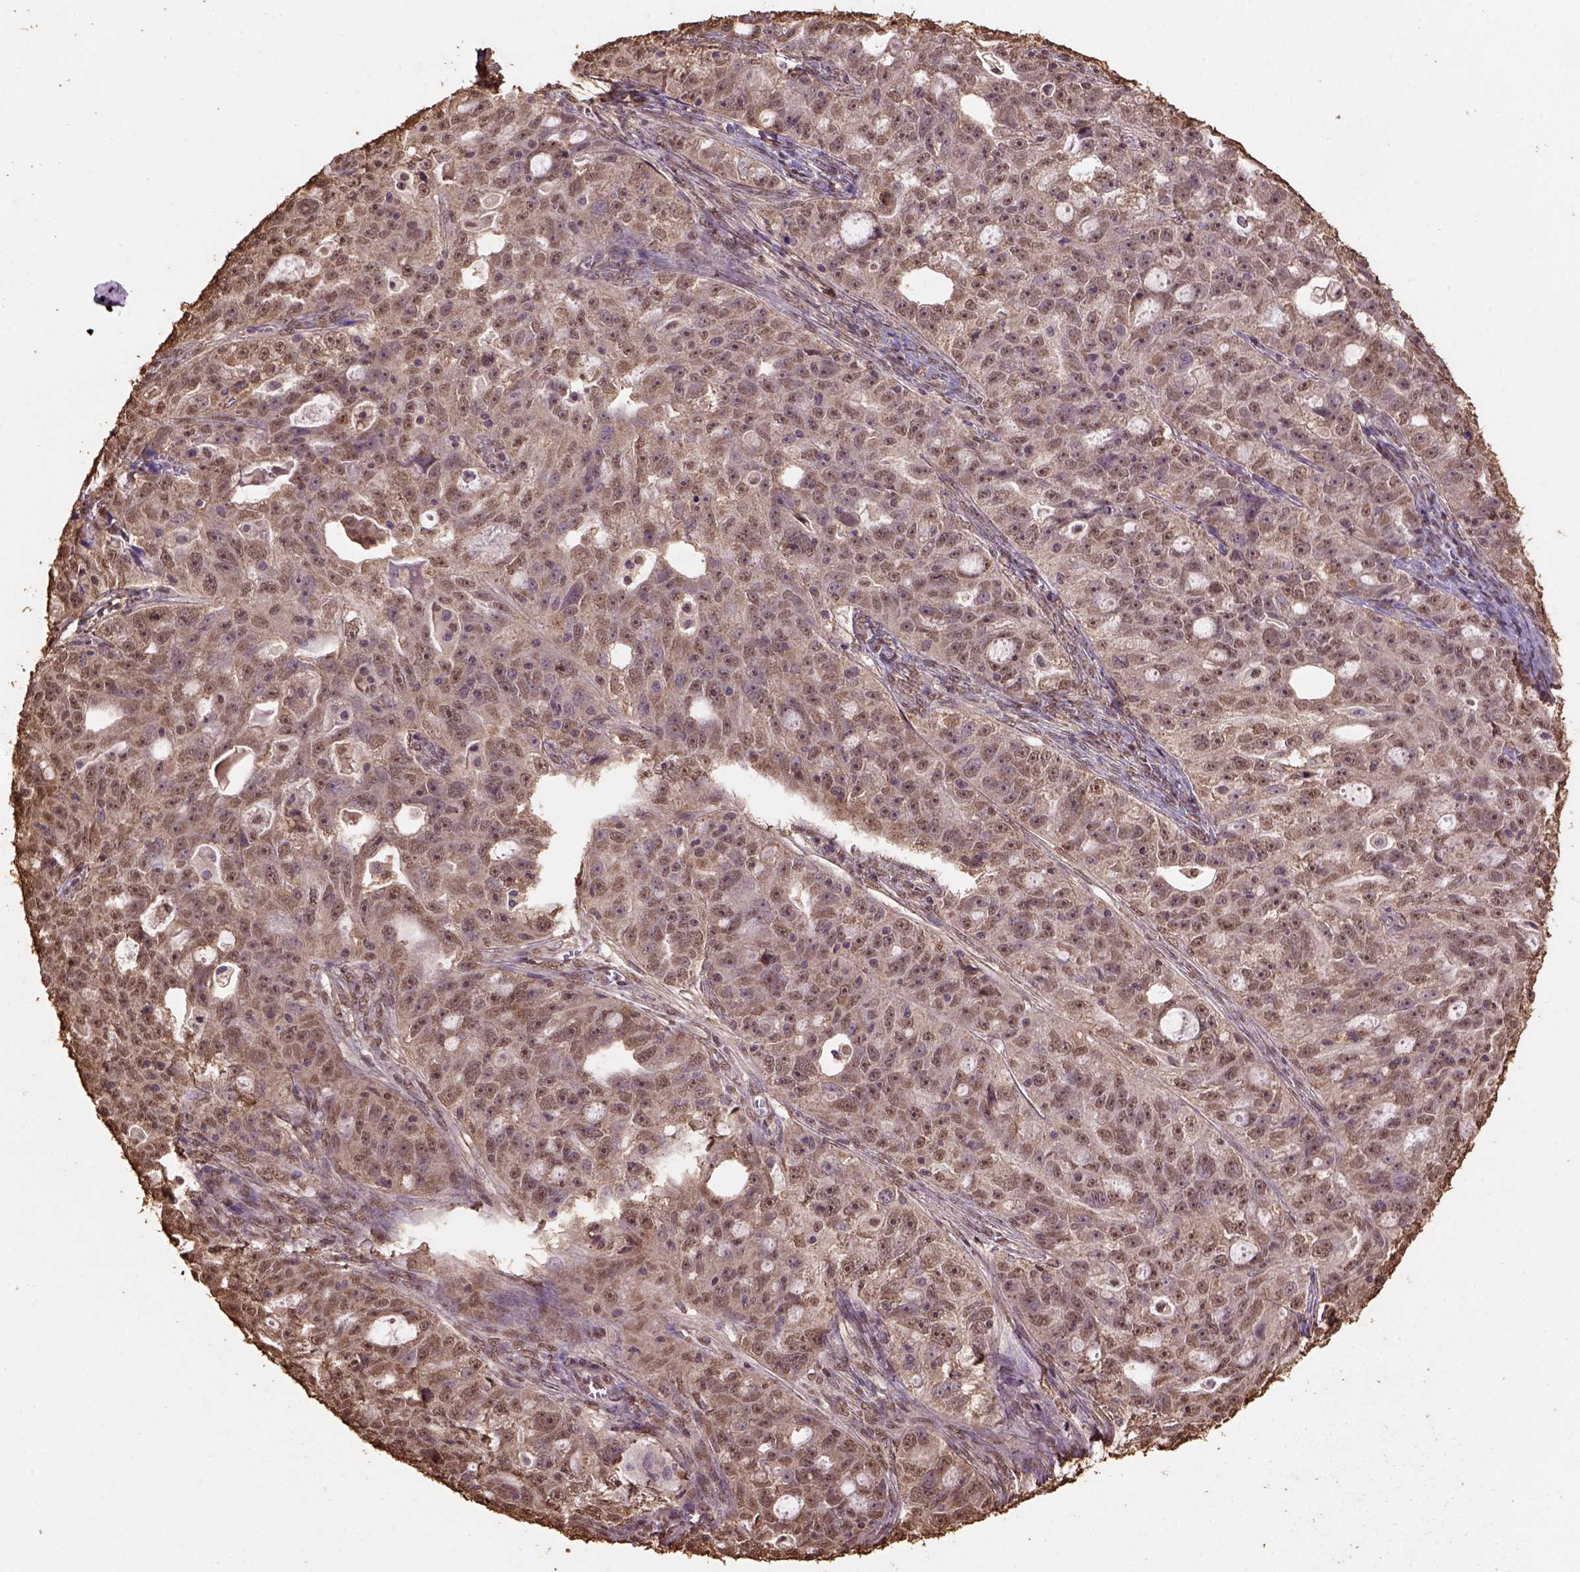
{"staining": {"intensity": "moderate", "quantity": ">75%", "location": "cytoplasmic/membranous"}, "tissue": "ovarian cancer", "cell_type": "Tumor cells", "image_type": "cancer", "snomed": [{"axis": "morphology", "description": "Cystadenocarcinoma, serous, NOS"}, {"axis": "topography", "description": "Ovary"}], "caption": "Ovarian cancer (serous cystadenocarcinoma) stained for a protein displays moderate cytoplasmic/membranous positivity in tumor cells. (Brightfield microscopy of DAB IHC at high magnification).", "gene": "CSTF2T", "patient": {"sex": "female", "age": 51}}